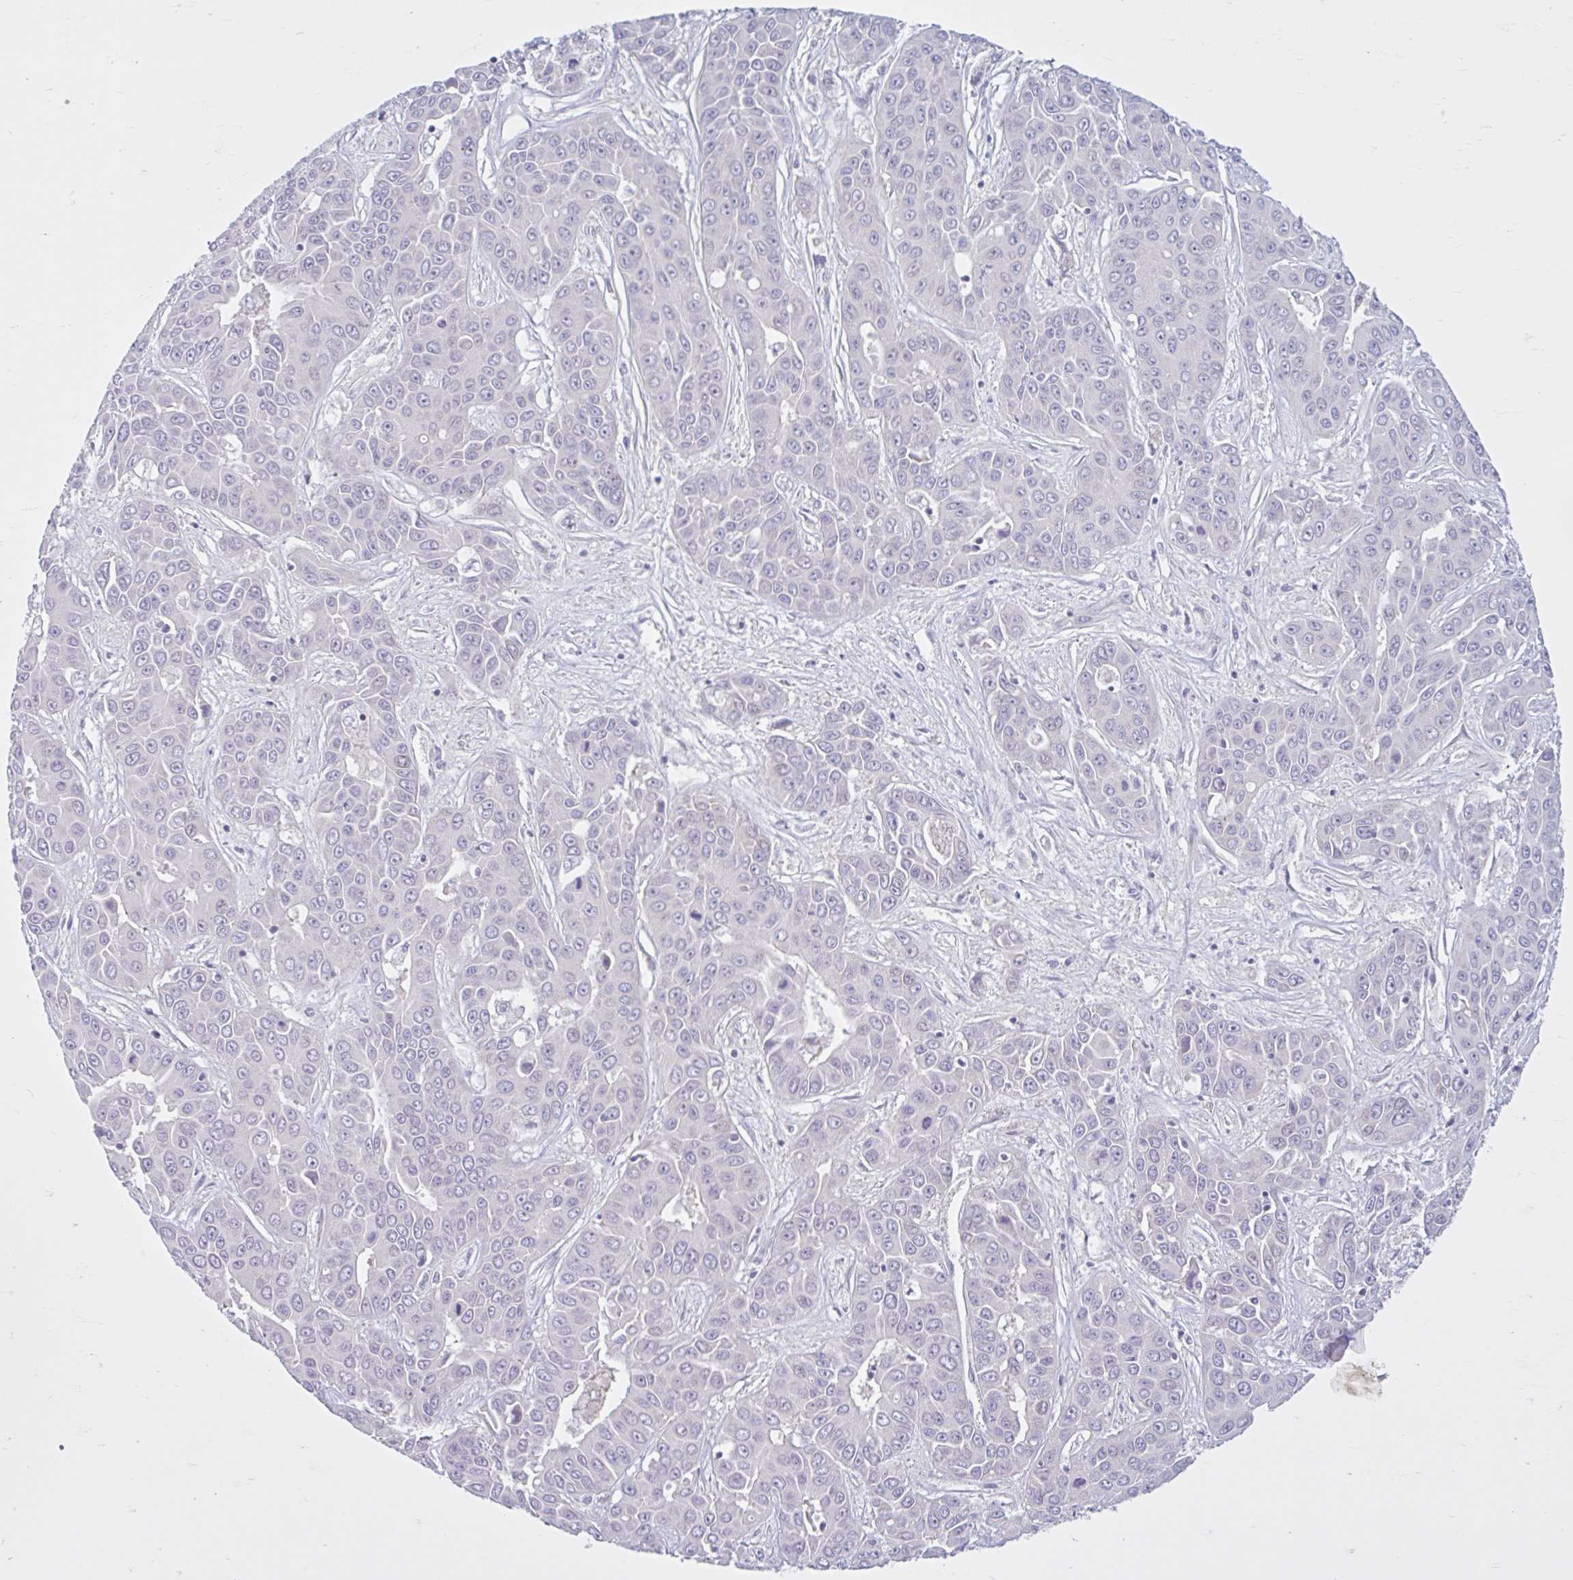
{"staining": {"intensity": "negative", "quantity": "none", "location": "none"}, "tissue": "liver cancer", "cell_type": "Tumor cells", "image_type": "cancer", "snomed": [{"axis": "morphology", "description": "Cholangiocarcinoma"}, {"axis": "topography", "description": "Liver"}], "caption": "Tumor cells are negative for protein expression in human liver cancer (cholangiocarcinoma). (Brightfield microscopy of DAB (3,3'-diaminobenzidine) immunohistochemistry at high magnification).", "gene": "FAM153A", "patient": {"sex": "female", "age": 52}}